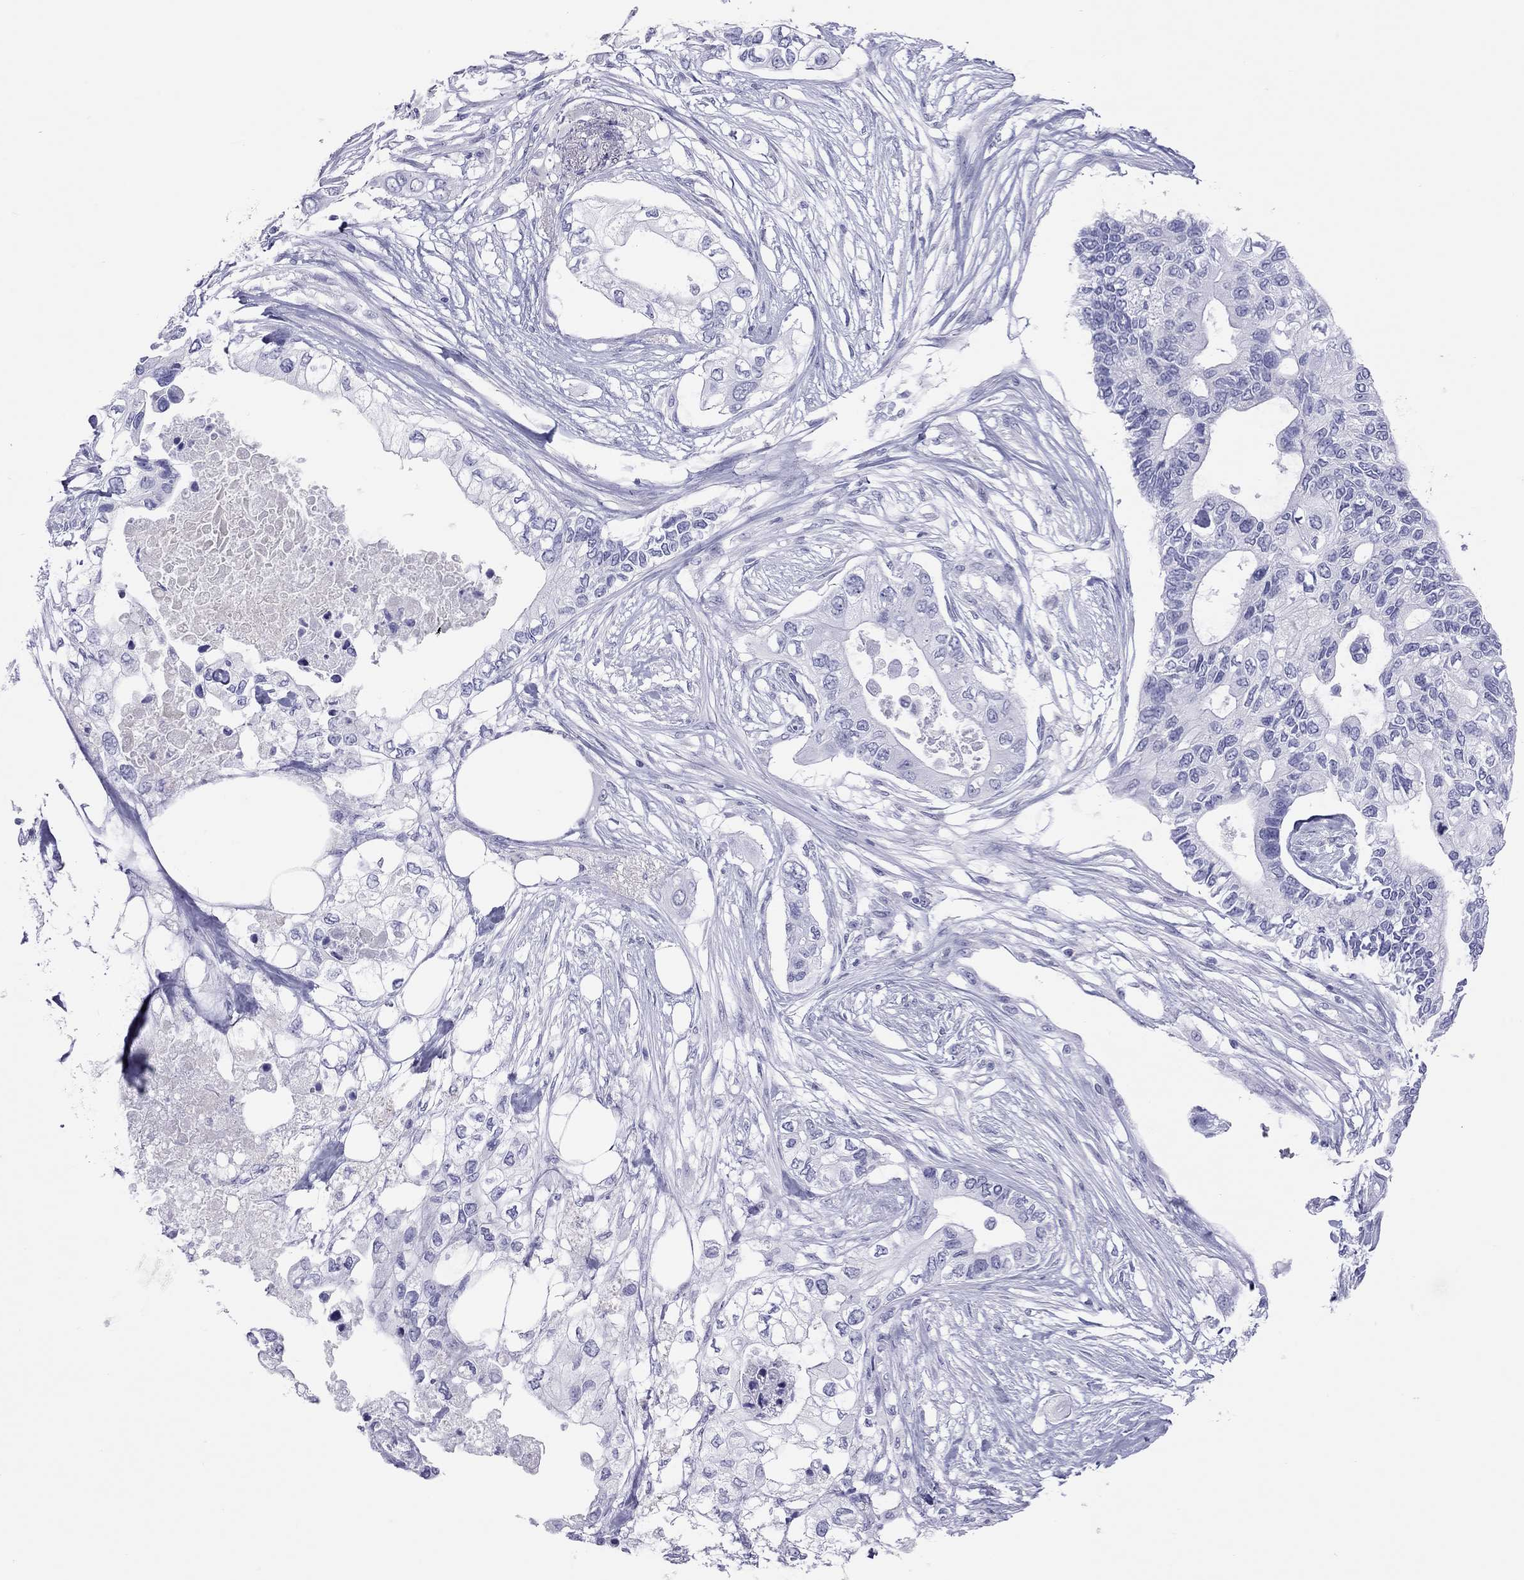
{"staining": {"intensity": "negative", "quantity": "none", "location": "none"}, "tissue": "pancreatic cancer", "cell_type": "Tumor cells", "image_type": "cancer", "snomed": [{"axis": "morphology", "description": "Adenocarcinoma, NOS"}, {"axis": "topography", "description": "Pancreas"}], "caption": "IHC micrograph of neoplastic tissue: human pancreatic cancer stained with DAB exhibits no significant protein staining in tumor cells.", "gene": "STAG3", "patient": {"sex": "female", "age": 63}}